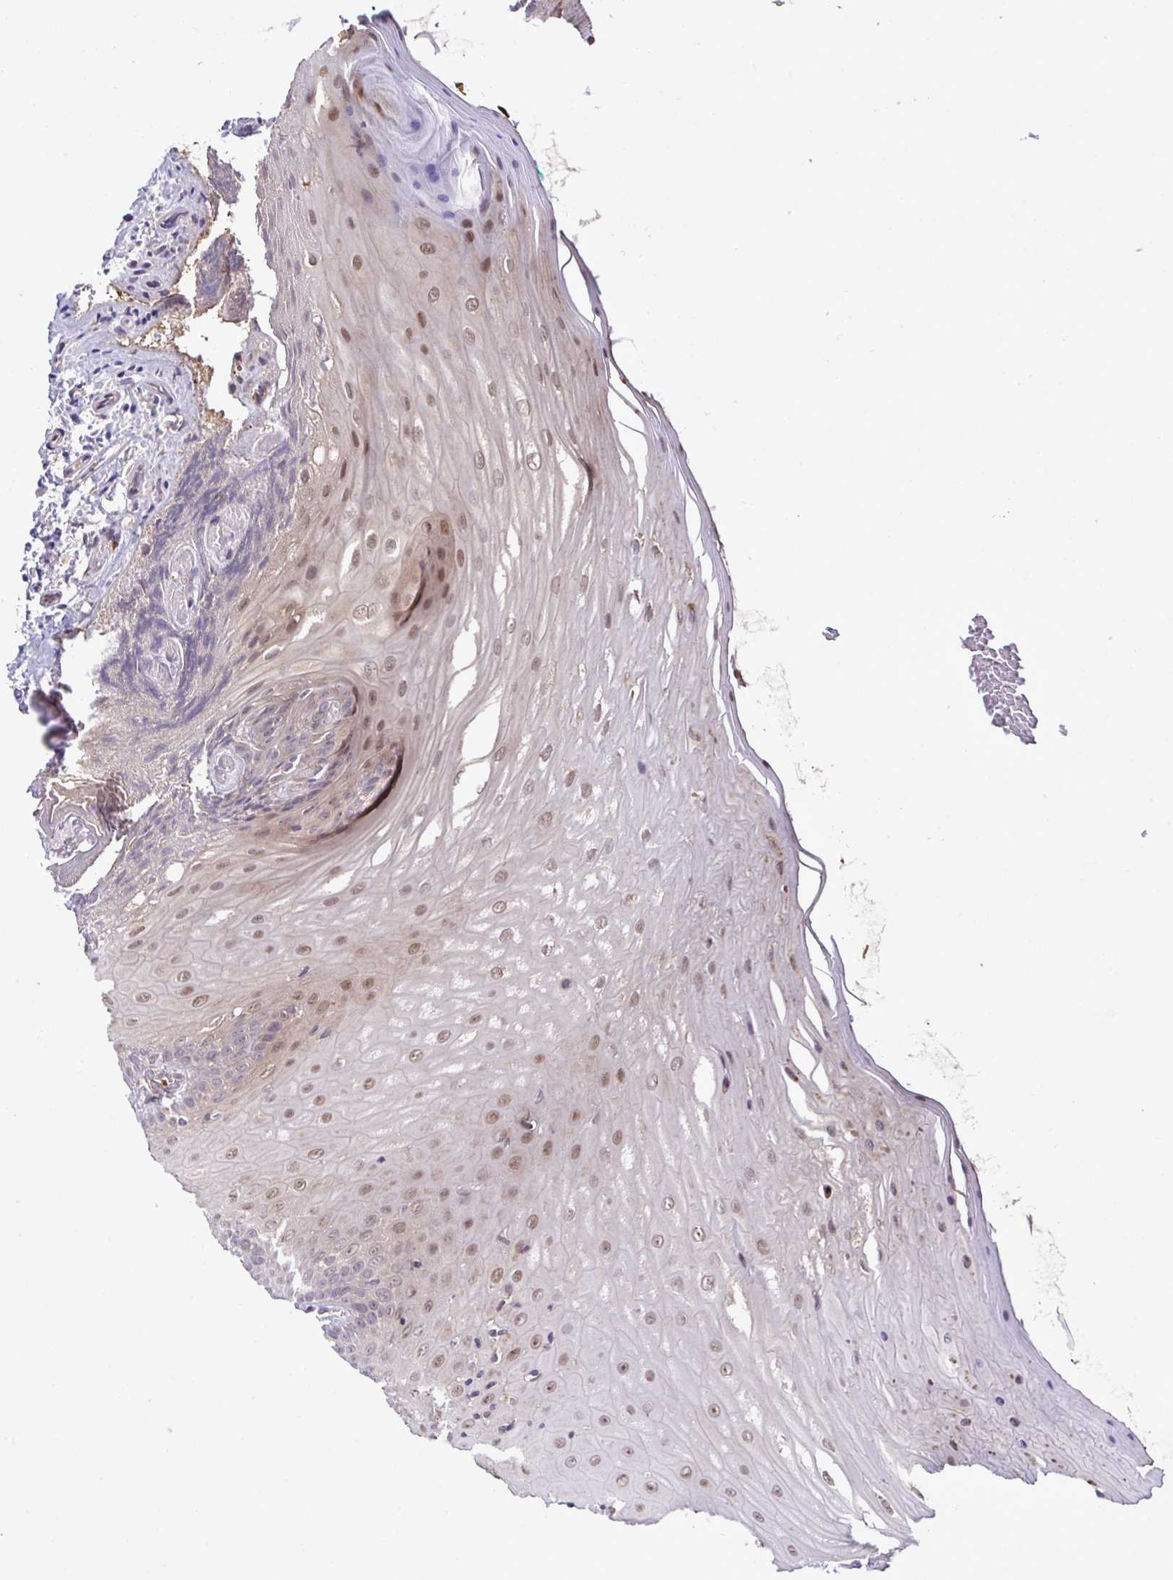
{"staining": {"intensity": "moderate", "quantity": "25%-75%", "location": "nuclear"}, "tissue": "oral mucosa", "cell_type": "Squamous epithelial cells", "image_type": "normal", "snomed": [{"axis": "morphology", "description": "Normal tissue, NOS"}, {"axis": "topography", "description": "Oral tissue"}, {"axis": "topography", "description": "Tounge, NOS"}, {"axis": "topography", "description": "Head-Neck"}], "caption": "Protein expression analysis of benign oral mucosa reveals moderate nuclear staining in about 25%-75% of squamous epithelial cells. (DAB (3,3'-diaminobenzidine) IHC with brightfield microscopy, high magnification).", "gene": "CMPK1", "patient": {"sex": "female", "age": 84}}